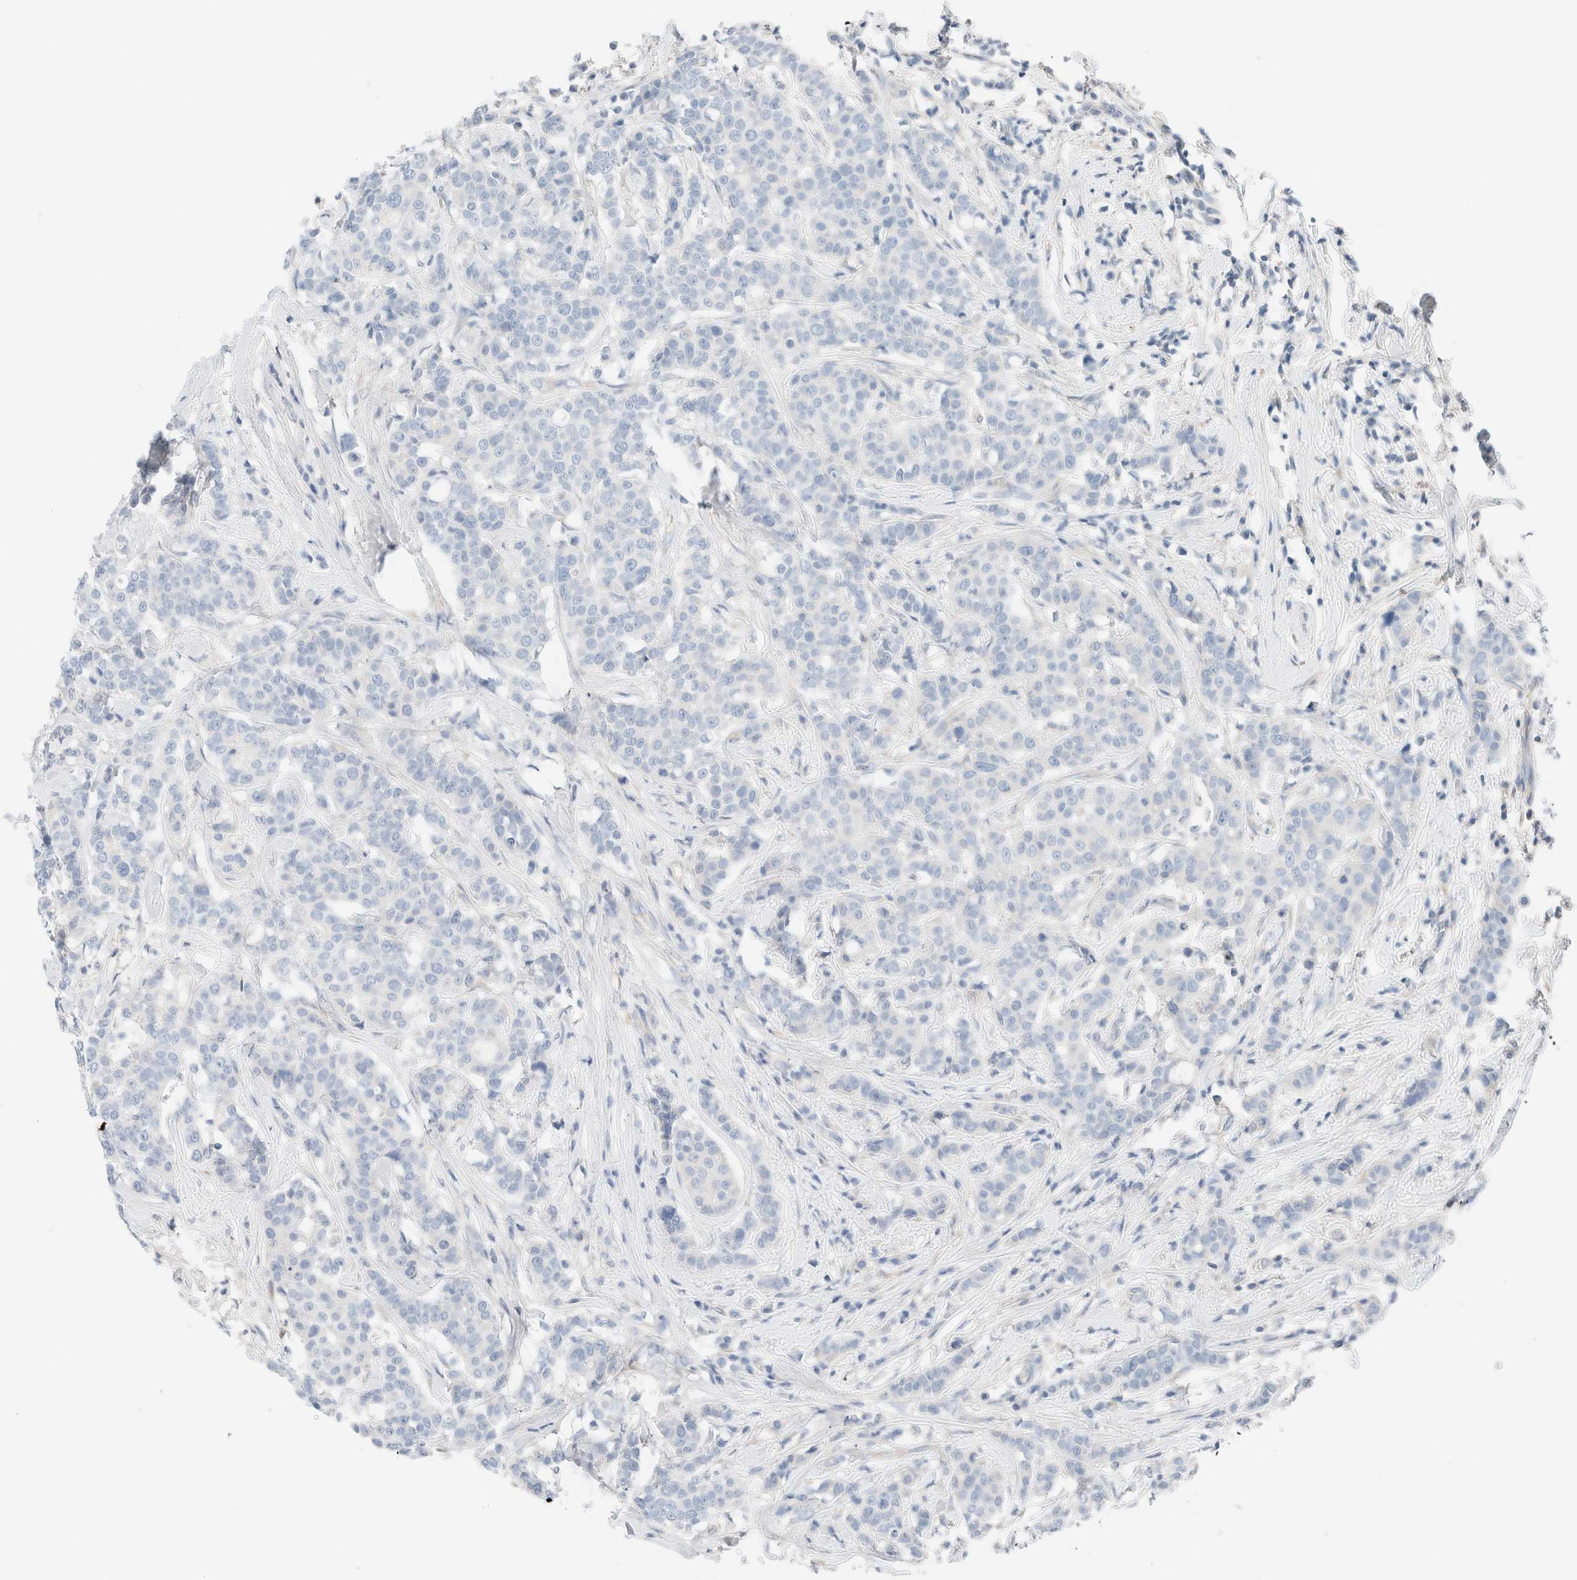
{"staining": {"intensity": "negative", "quantity": "none", "location": "none"}, "tissue": "breast cancer", "cell_type": "Tumor cells", "image_type": "cancer", "snomed": [{"axis": "morphology", "description": "Duct carcinoma"}, {"axis": "topography", "description": "Breast"}], "caption": "An image of human breast cancer is negative for staining in tumor cells.", "gene": "PCM1", "patient": {"sex": "female", "age": 27}}